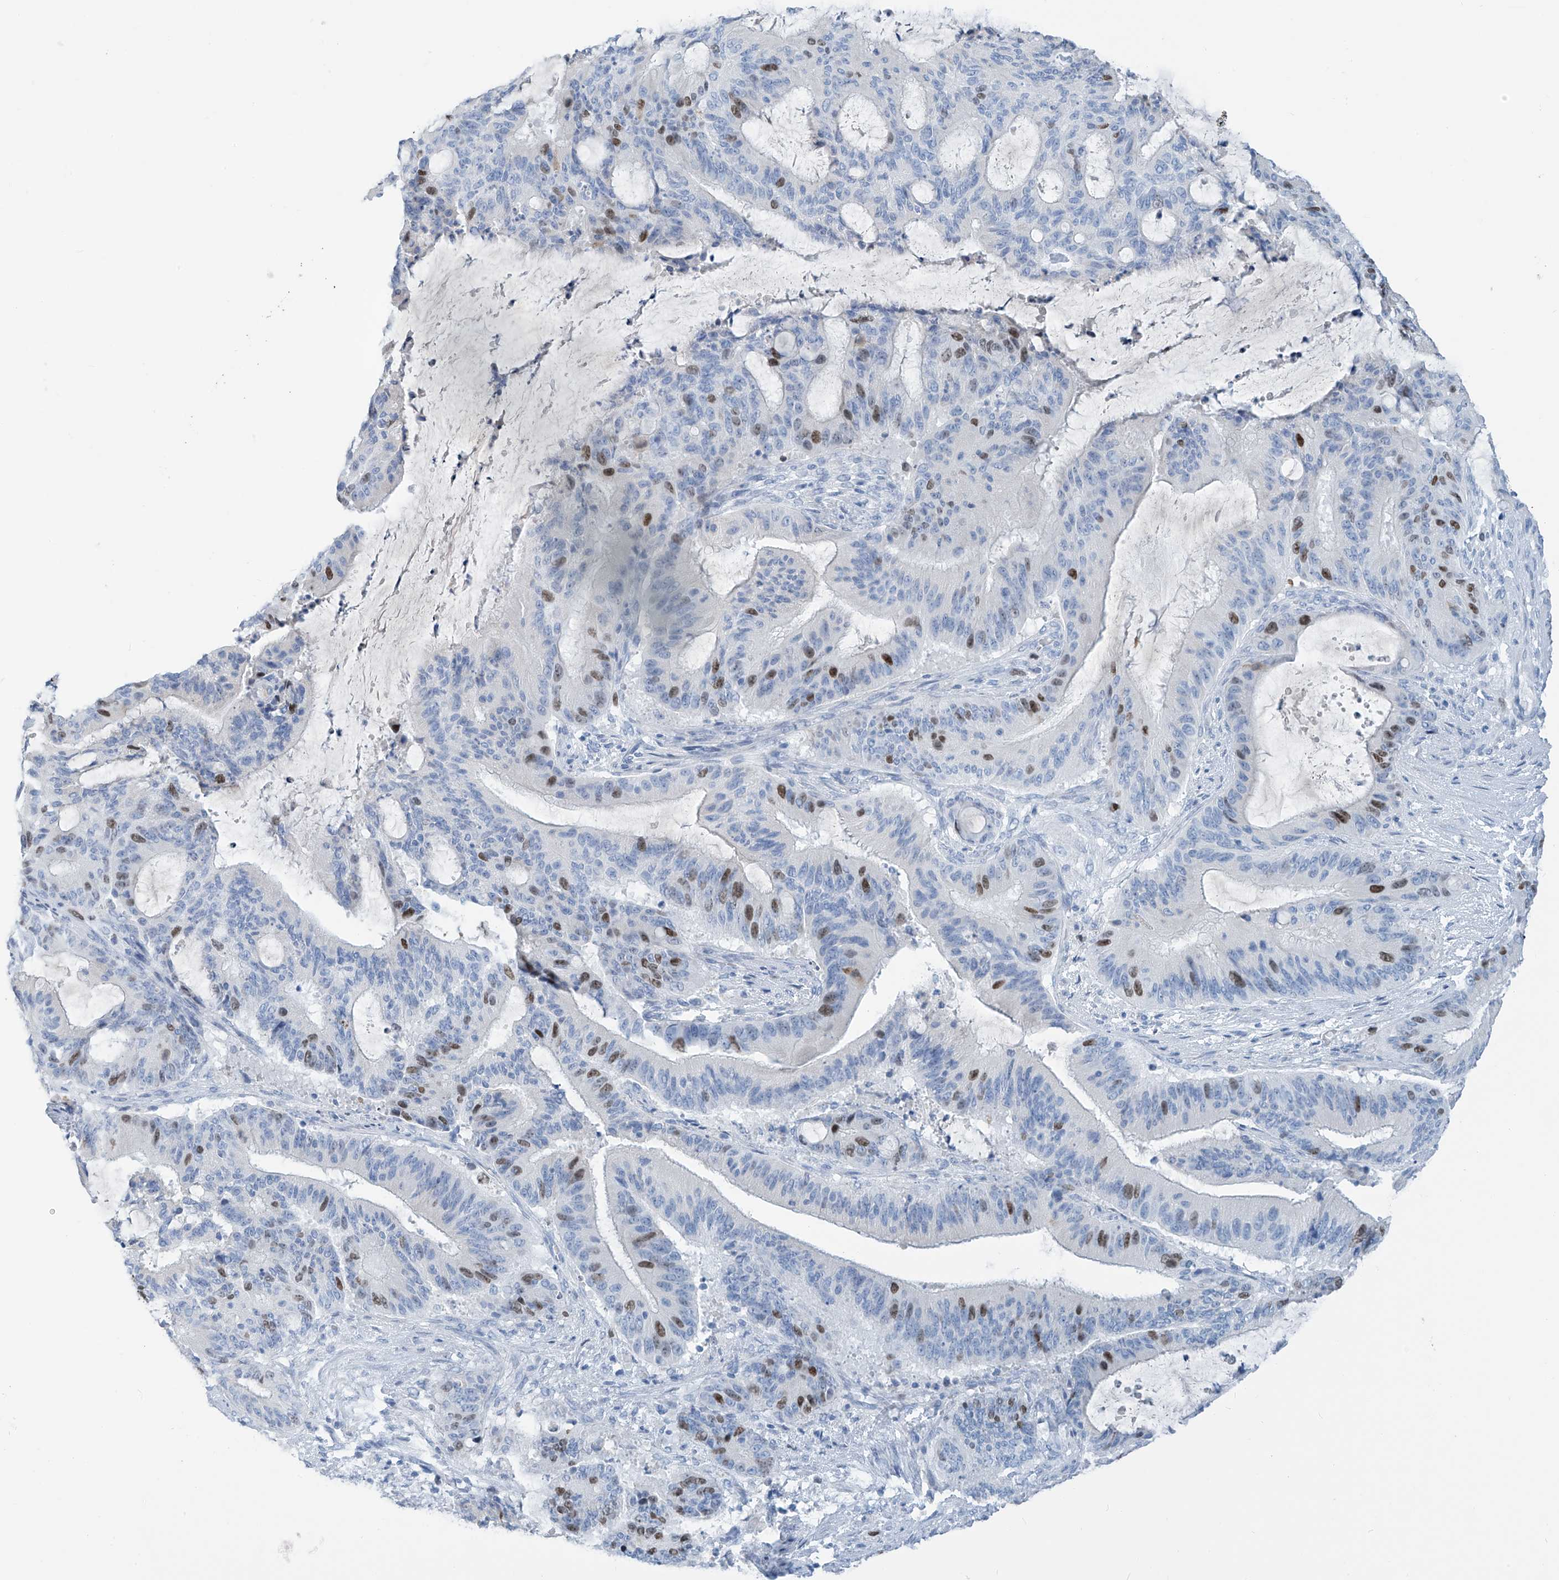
{"staining": {"intensity": "moderate", "quantity": "<25%", "location": "nuclear"}, "tissue": "liver cancer", "cell_type": "Tumor cells", "image_type": "cancer", "snomed": [{"axis": "morphology", "description": "Normal tissue, NOS"}, {"axis": "morphology", "description": "Cholangiocarcinoma"}, {"axis": "topography", "description": "Liver"}, {"axis": "topography", "description": "Peripheral nerve tissue"}], "caption": "DAB immunohistochemical staining of liver cancer (cholangiocarcinoma) exhibits moderate nuclear protein staining in approximately <25% of tumor cells. (Brightfield microscopy of DAB IHC at high magnification).", "gene": "SGO2", "patient": {"sex": "female", "age": 73}}